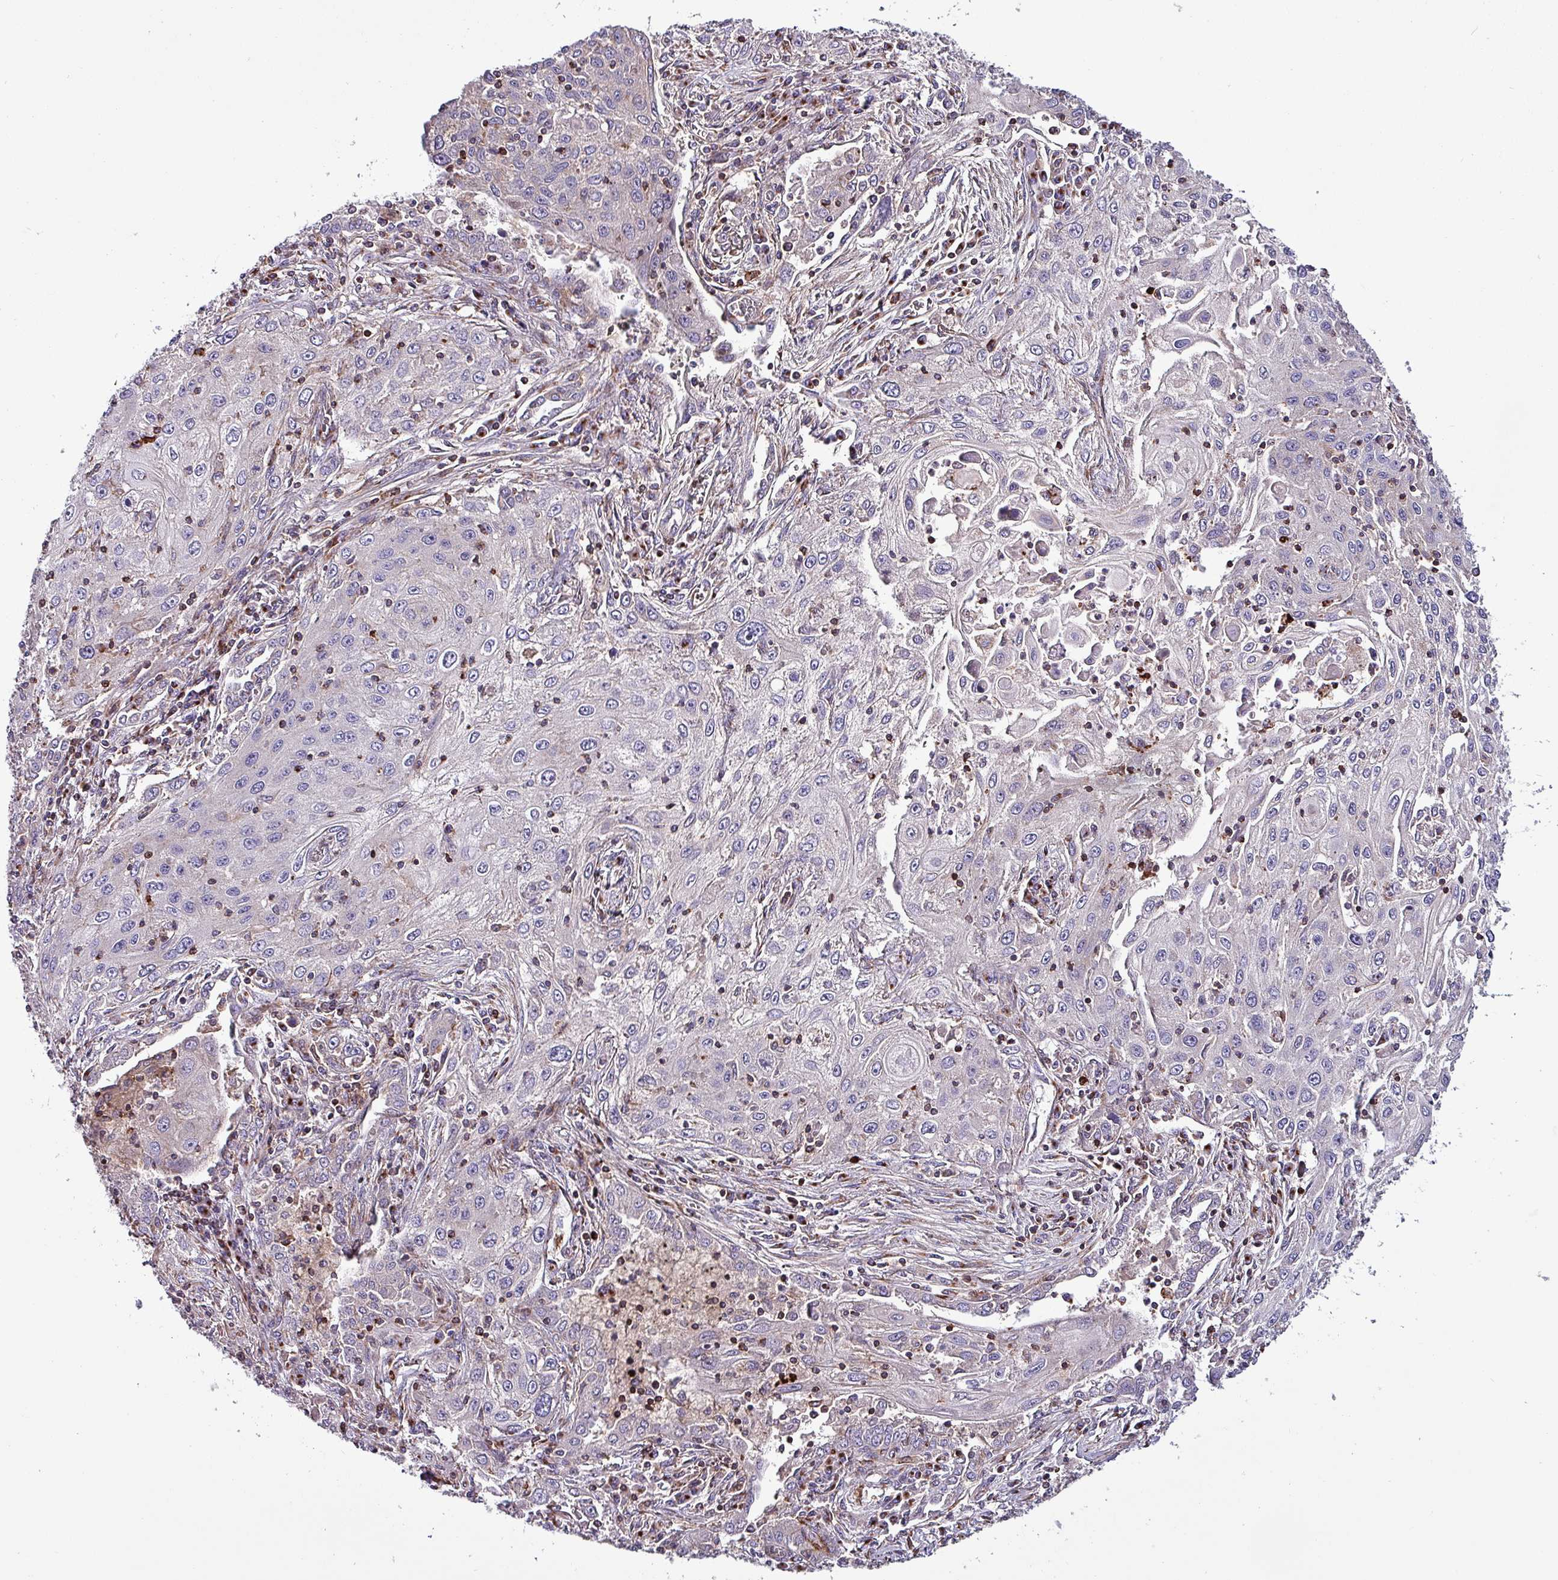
{"staining": {"intensity": "negative", "quantity": "none", "location": "none"}, "tissue": "lung cancer", "cell_type": "Tumor cells", "image_type": "cancer", "snomed": [{"axis": "morphology", "description": "Squamous cell carcinoma, NOS"}, {"axis": "topography", "description": "Lung"}], "caption": "The immunohistochemistry (IHC) micrograph has no significant positivity in tumor cells of lung squamous cell carcinoma tissue.", "gene": "VAMP4", "patient": {"sex": "female", "age": 69}}